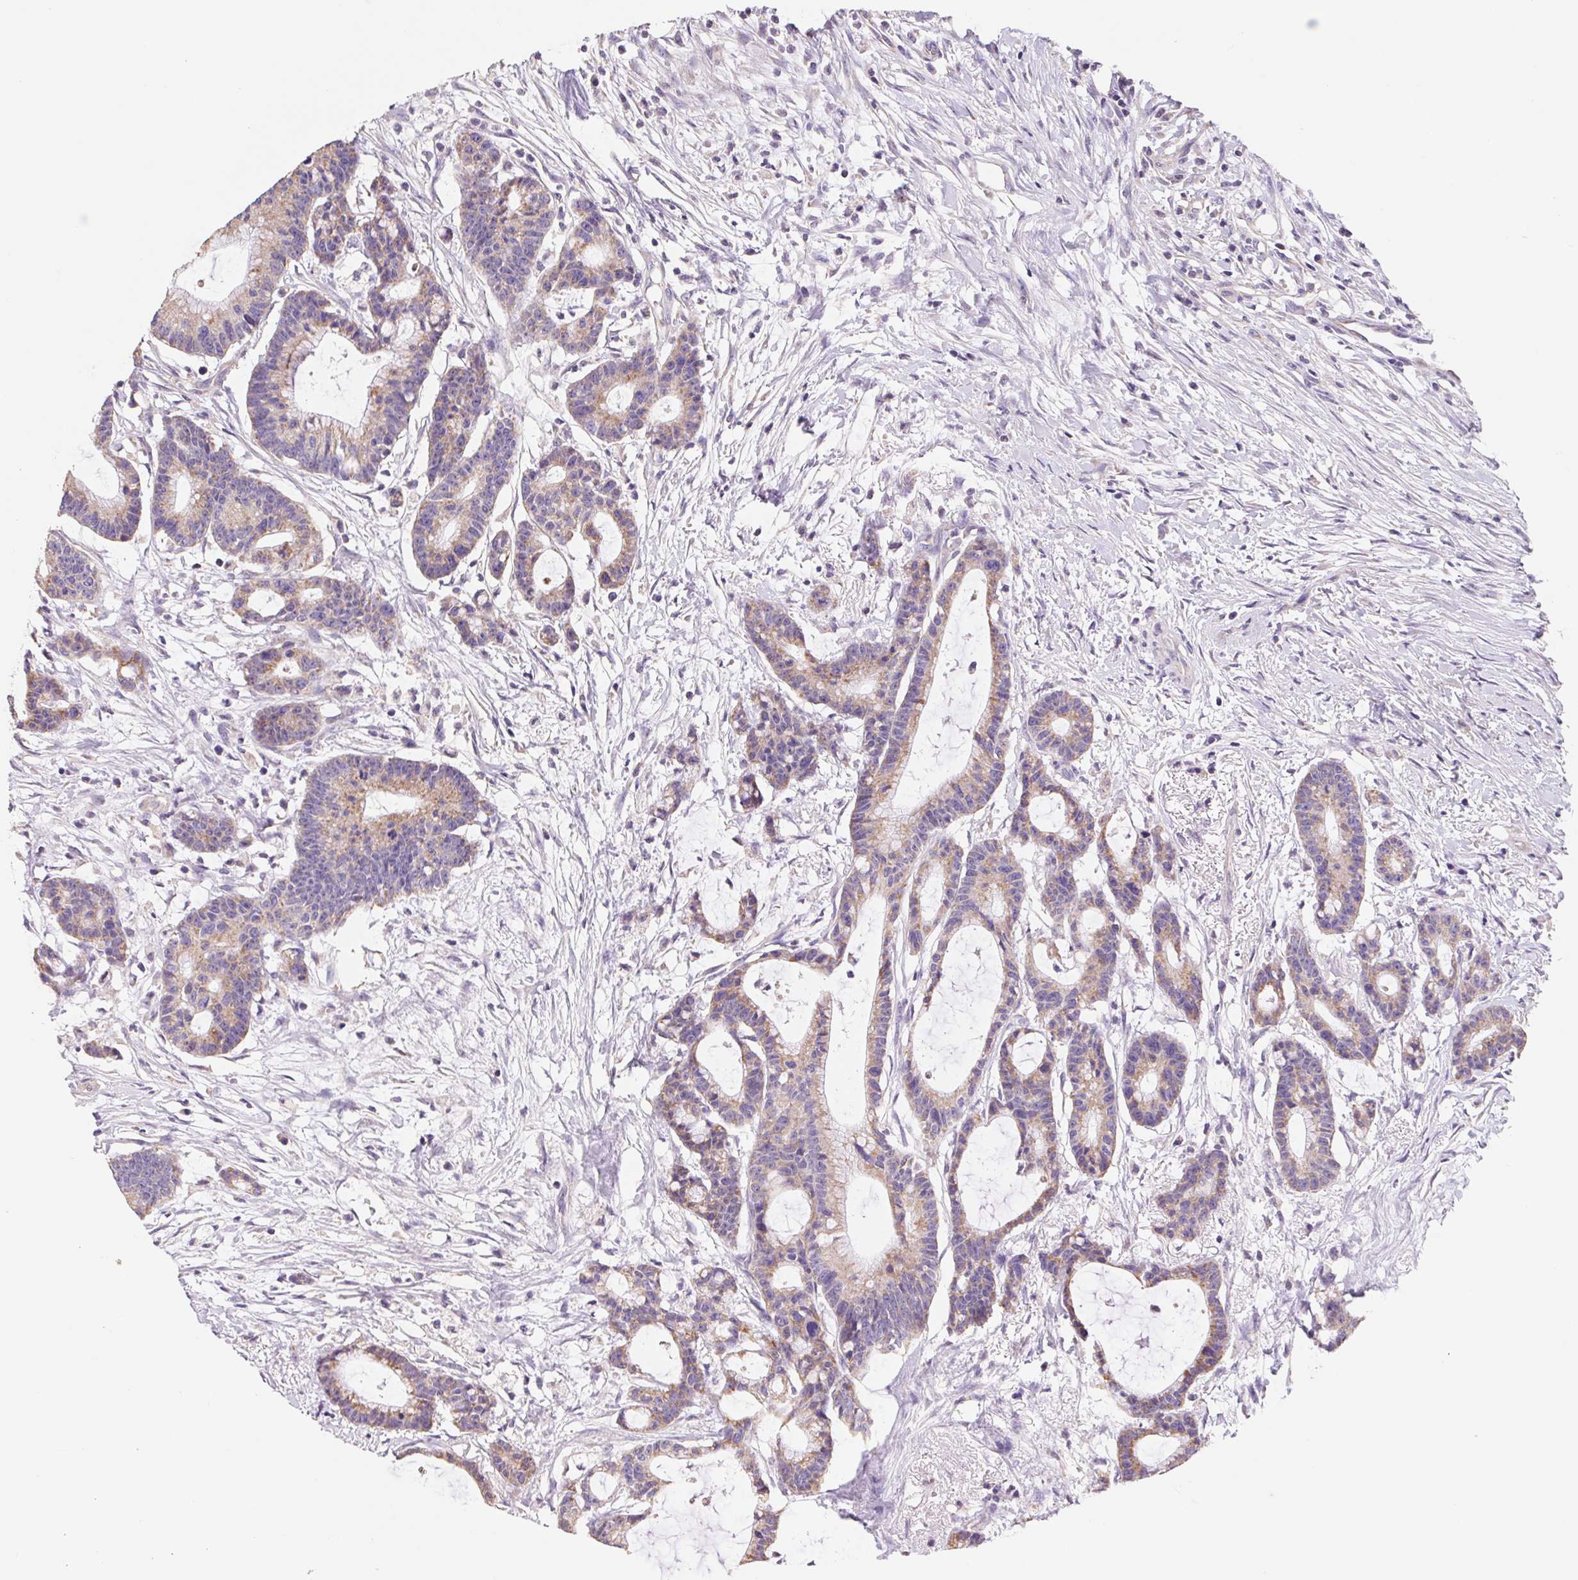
{"staining": {"intensity": "weak", "quantity": ">75%", "location": "cytoplasmic/membranous"}, "tissue": "colorectal cancer", "cell_type": "Tumor cells", "image_type": "cancer", "snomed": [{"axis": "morphology", "description": "Adenocarcinoma, NOS"}, {"axis": "topography", "description": "Colon"}], "caption": "Adenocarcinoma (colorectal) tissue reveals weak cytoplasmic/membranous expression in approximately >75% of tumor cells, visualized by immunohistochemistry.", "gene": "FKBP6", "patient": {"sex": "female", "age": 78}}